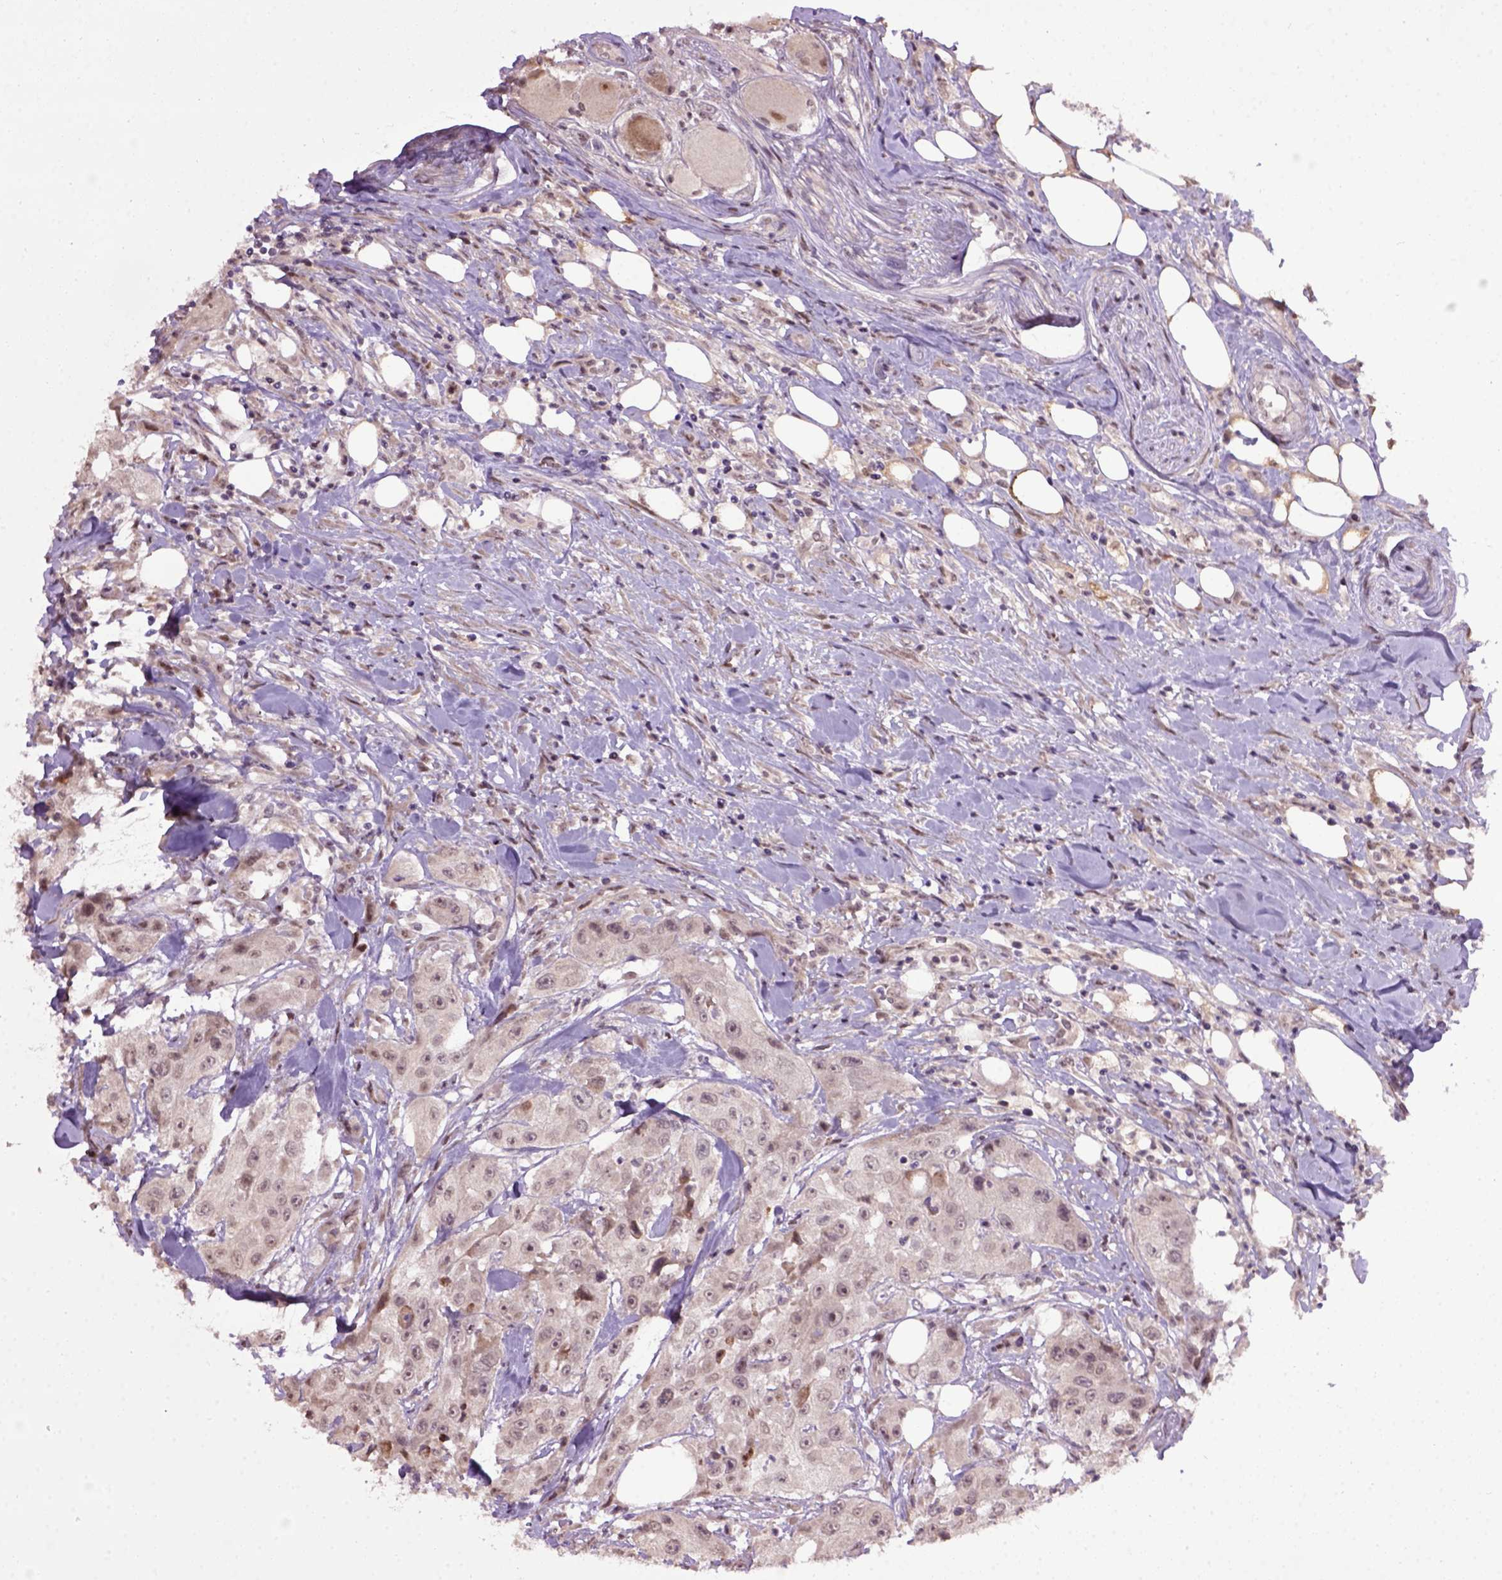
{"staining": {"intensity": "negative", "quantity": "none", "location": "none"}, "tissue": "urothelial cancer", "cell_type": "Tumor cells", "image_type": "cancer", "snomed": [{"axis": "morphology", "description": "Urothelial carcinoma, High grade"}, {"axis": "topography", "description": "Urinary bladder"}], "caption": "This is a histopathology image of immunohistochemistry (IHC) staining of high-grade urothelial carcinoma, which shows no staining in tumor cells.", "gene": "RAB43", "patient": {"sex": "male", "age": 79}}